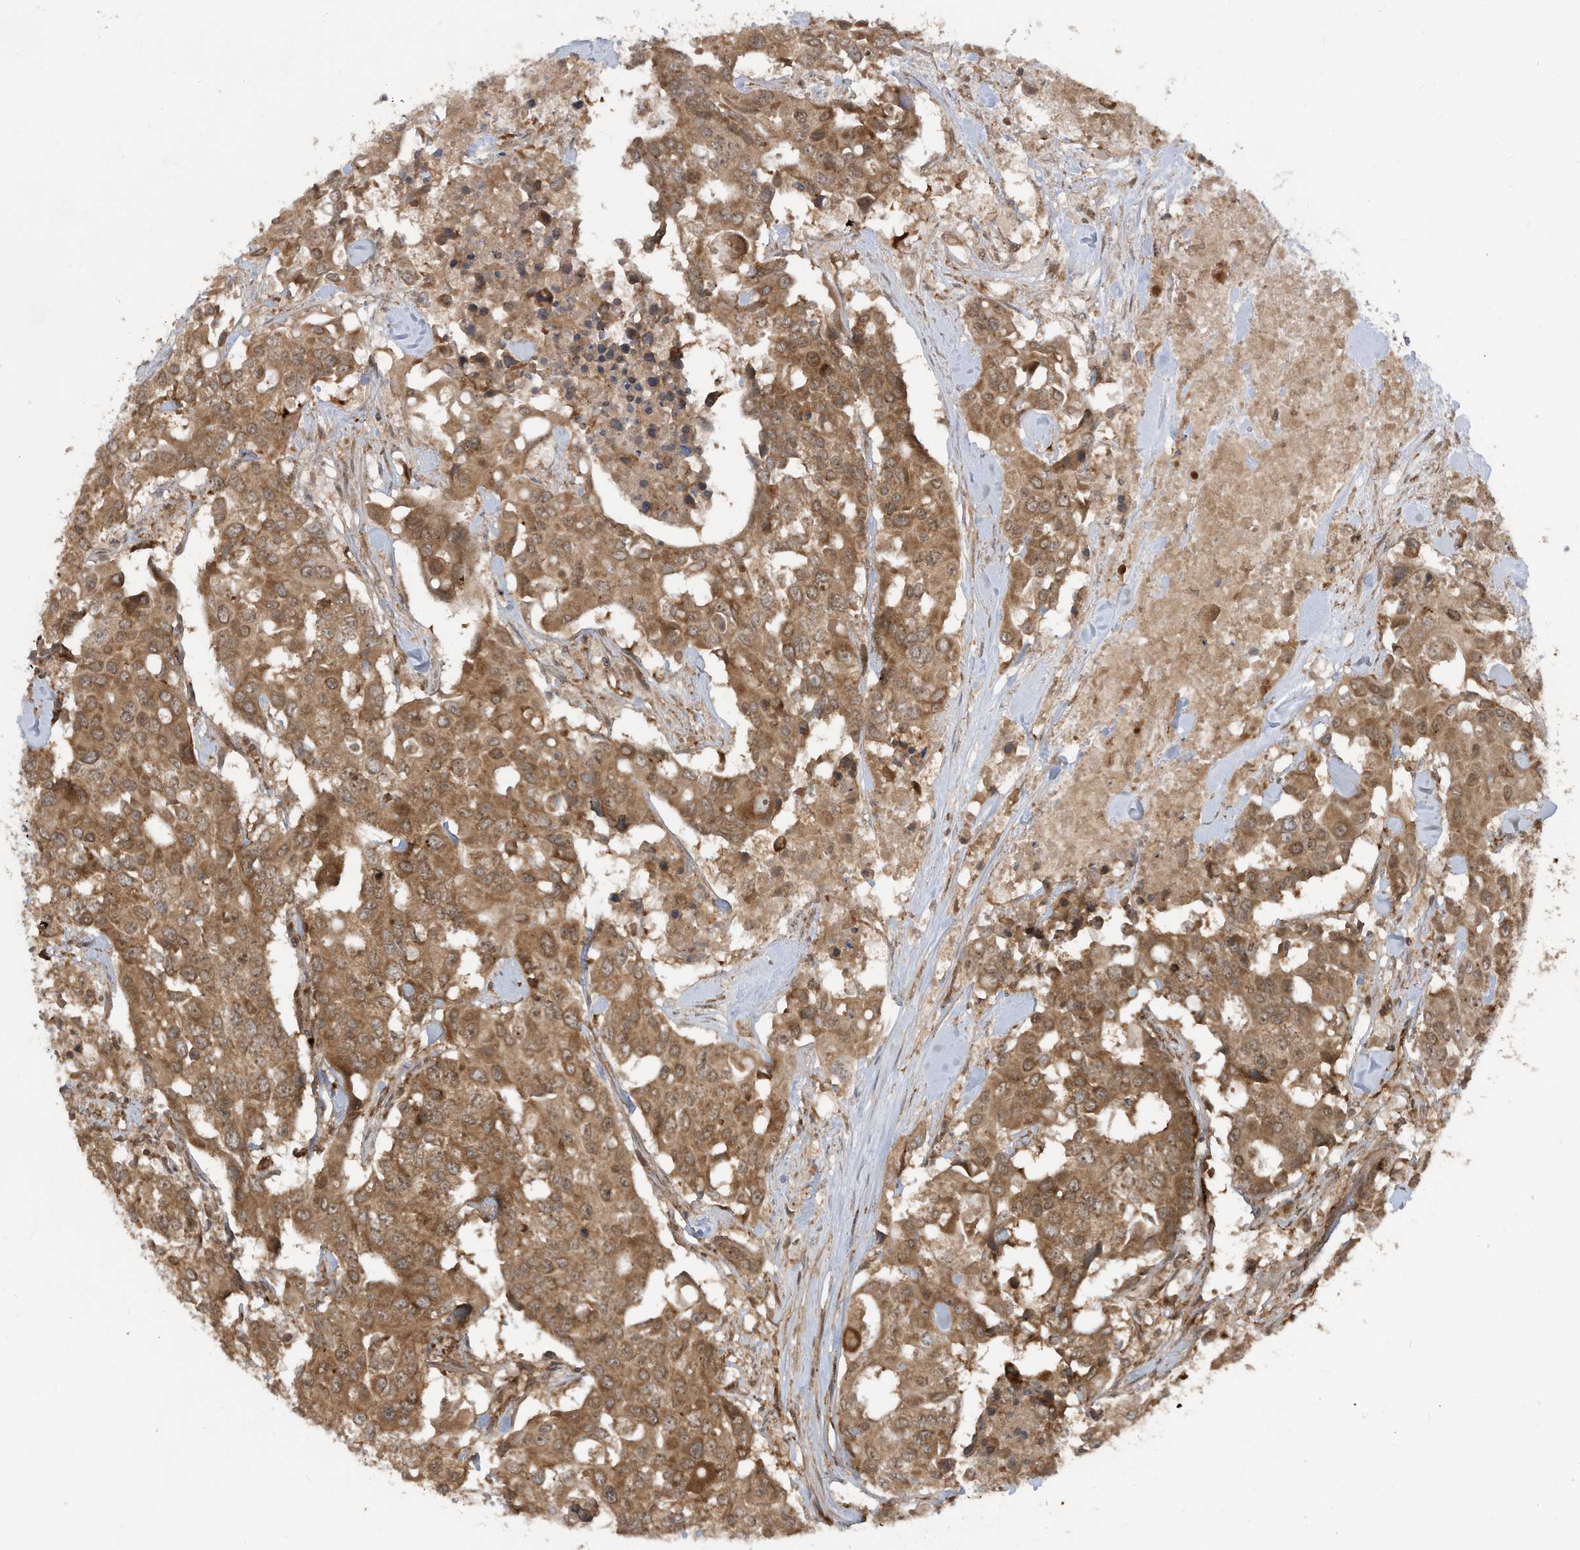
{"staining": {"intensity": "moderate", "quantity": ">75%", "location": "cytoplasmic/membranous,nuclear"}, "tissue": "colorectal cancer", "cell_type": "Tumor cells", "image_type": "cancer", "snomed": [{"axis": "morphology", "description": "Adenocarcinoma, NOS"}, {"axis": "topography", "description": "Colon"}], "caption": "This is an image of immunohistochemistry staining of colorectal cancer, which shows moderate staining in the cytoplasmic/membranous and nuclear of tumor cells.", "gene": "TRIM67", "patient": {"sex": "male", "age": 77}}